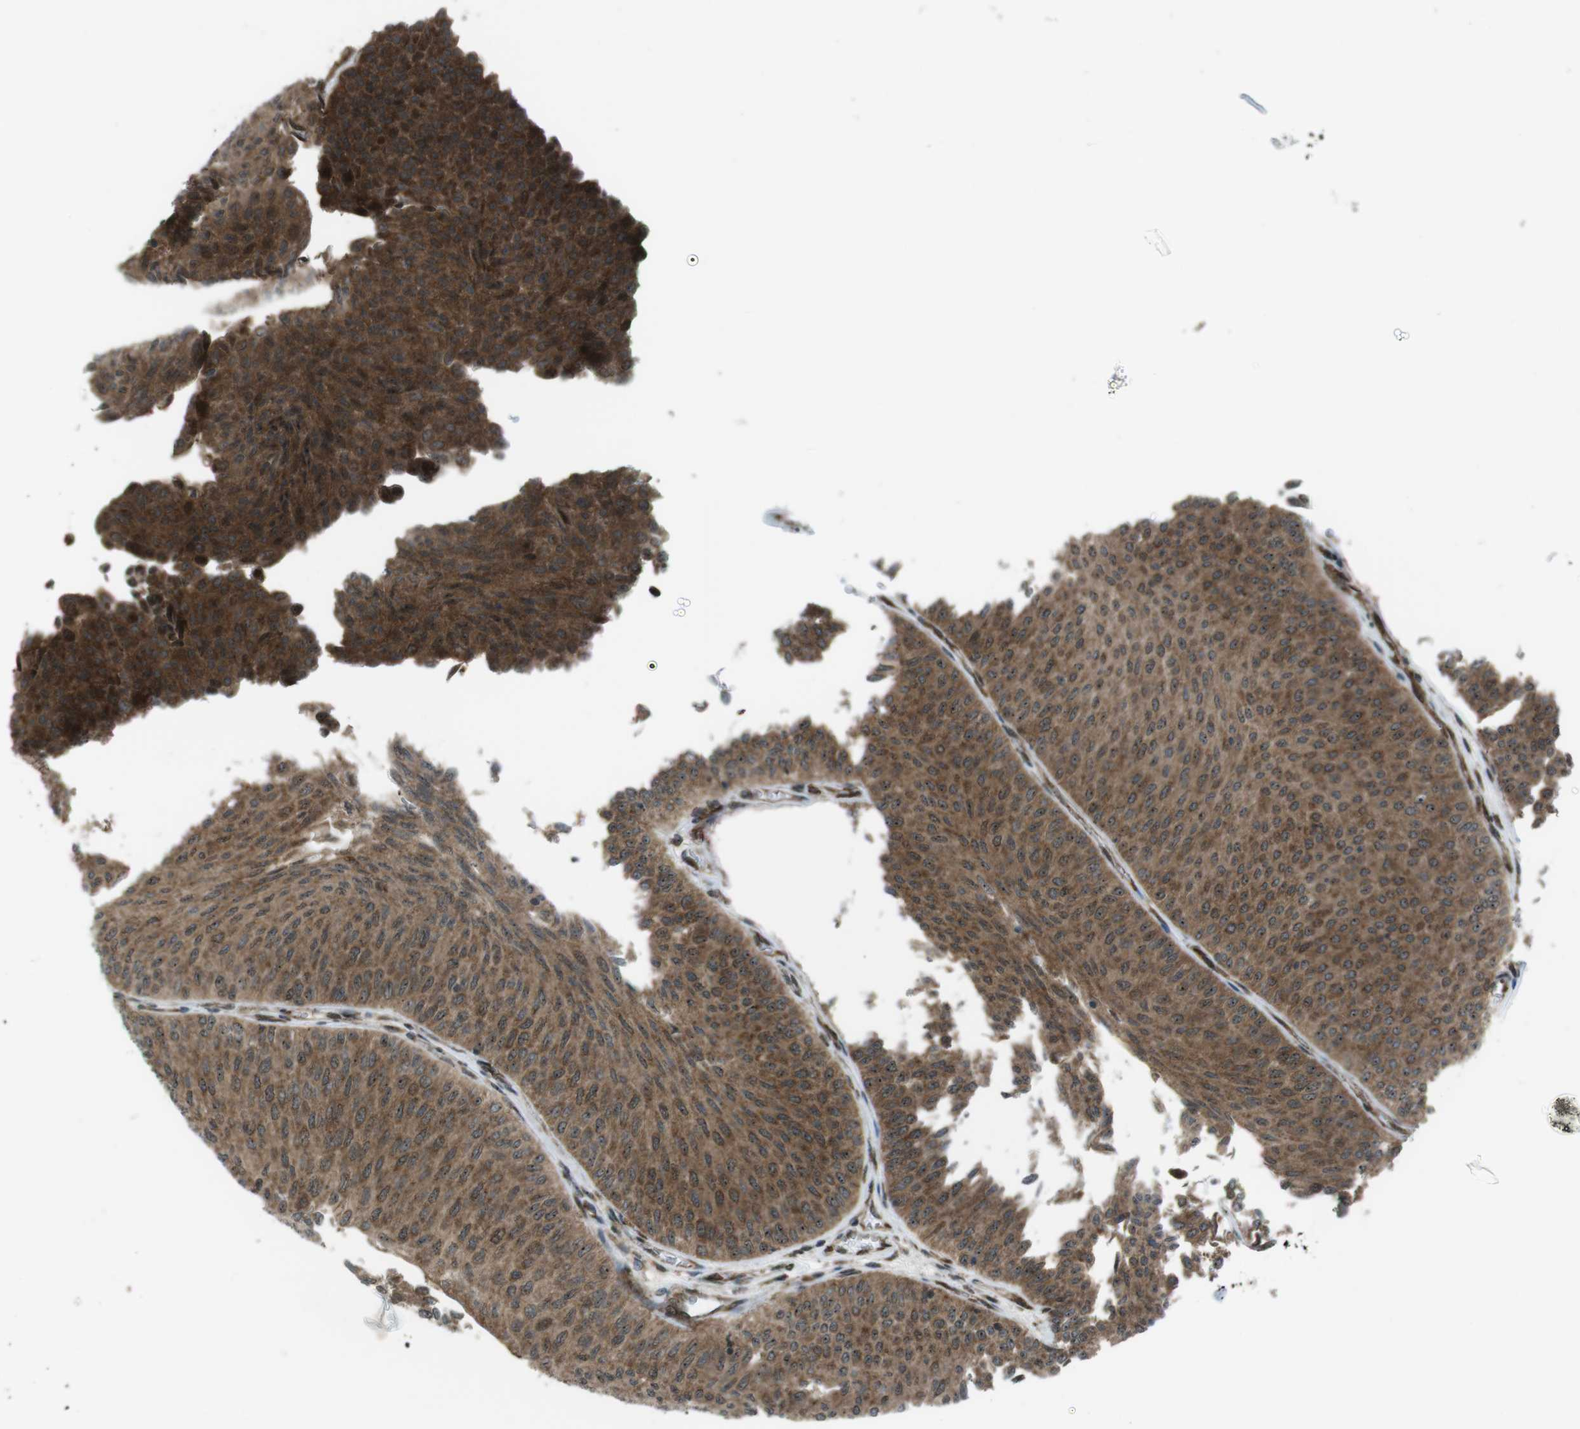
{"staining": {"intensity": "moderate", "quantity": ">75%", "location": "cytoplasmic/membranous"}, "tissue": "urothelial cancer", "cell_type": "Tumor cells", "image_type": "cancer", "snomed": [{"axis": "morphology", "description": "Urothelial carcinoma, Low grade"}, {"axis": "topography", "description": "Urinary bladder"}], "caption": "A medium amount of moderate cytoplasmic/membranous positivity is appreciated in about >75% of tumor cells in urothelial cancer tissue. (Brightfield microscopy of DAB IHC at high magnification).", "gene": "CSNK1D", "patient": {"sex": "male", "age": 78}}